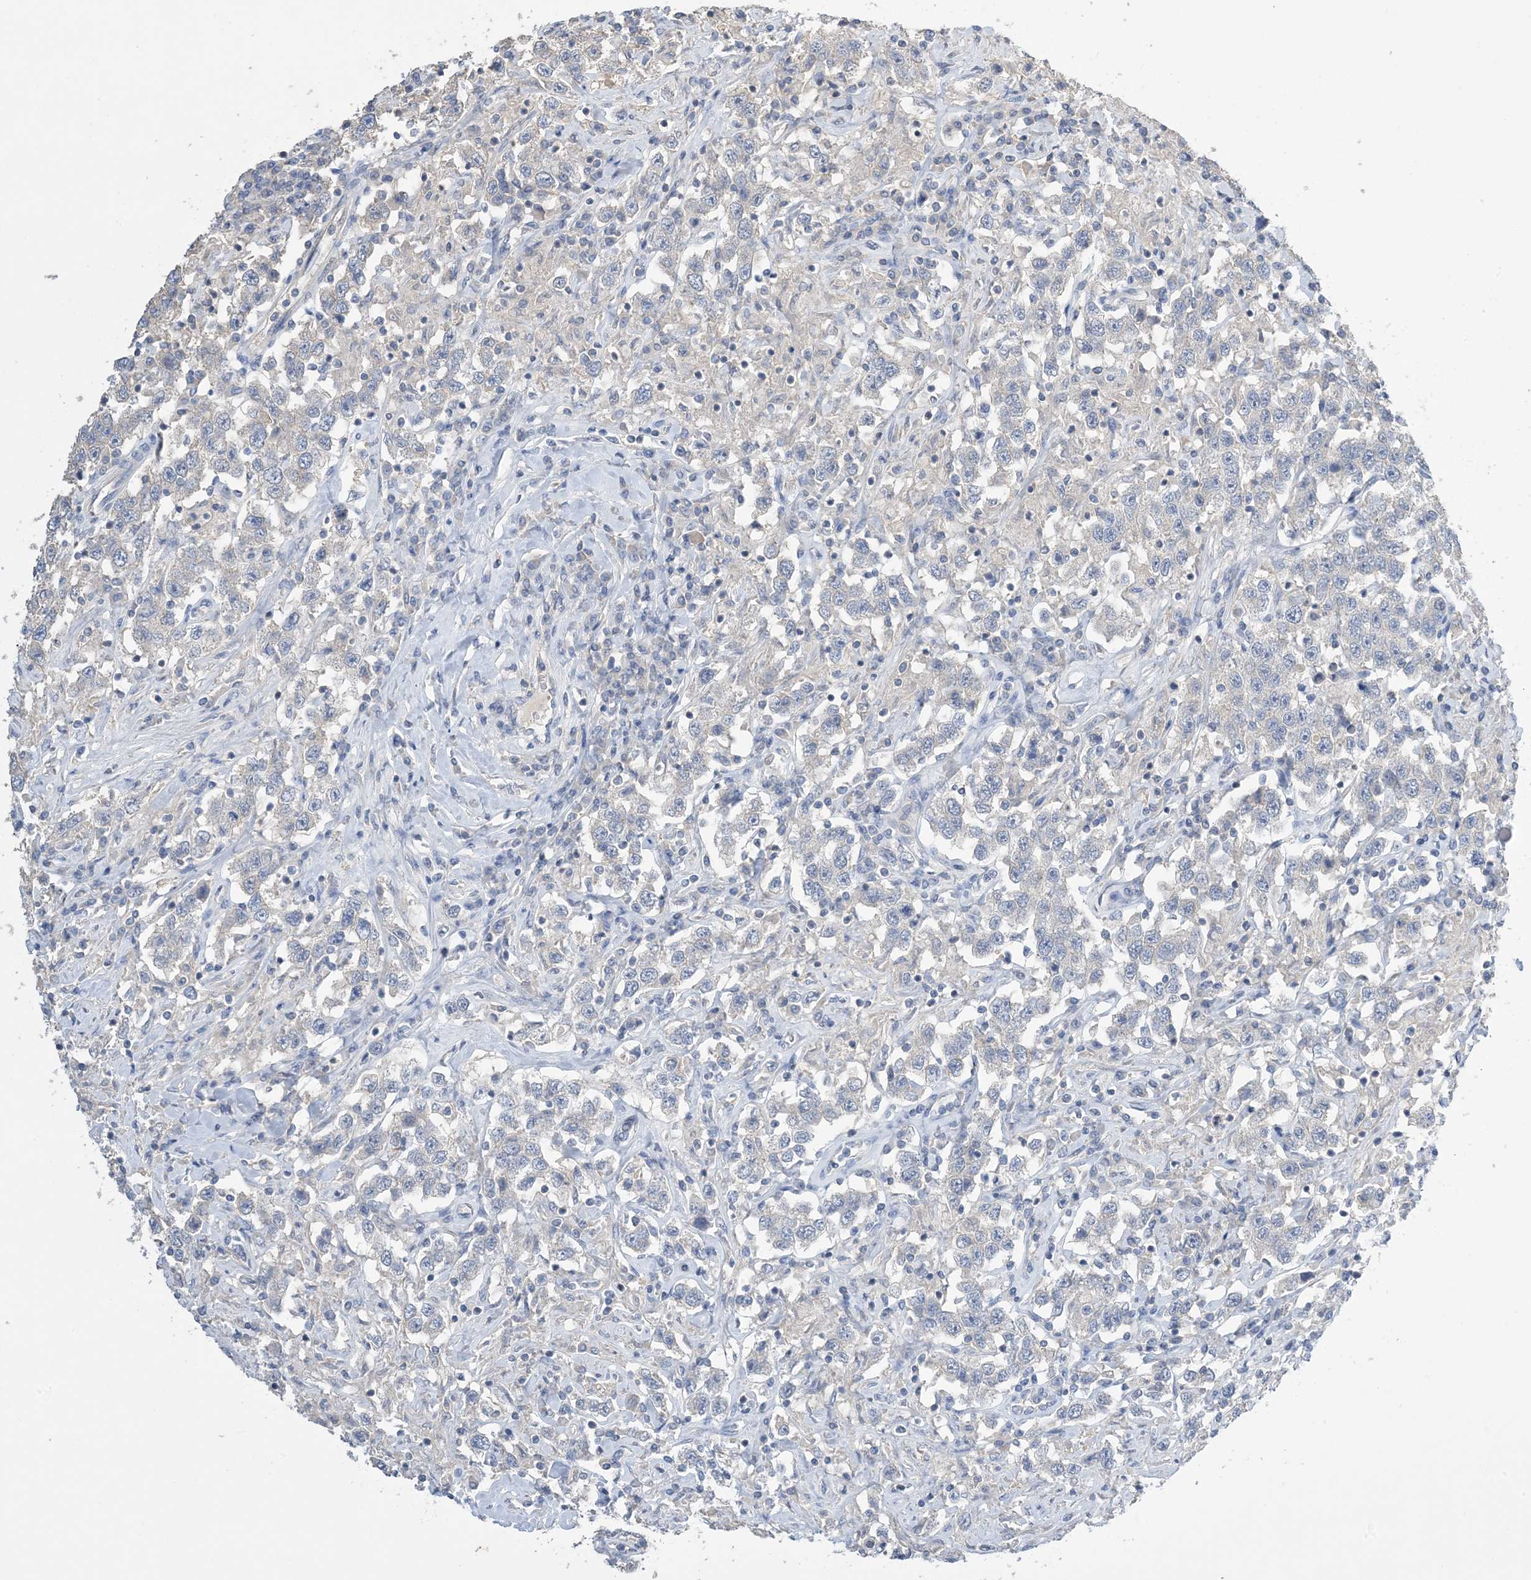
{"staining": {"intensity": "negative", "quantity": "none", "location": "none"}, "tissue": "testis cancer", "cell_type": "Tumor cells", "image_type": "cancer", "snomed": [{"axis": "morphology", "description": "Seminoma, NOS"}, {"axis": "topography", "description": "Testis"}], "caption": "Immunohistochemical staining of human testis seminoma reveals no significant expression in tumor cells.", "gene": "KPRP", "patient": {"sex": "male", "age": 41}}